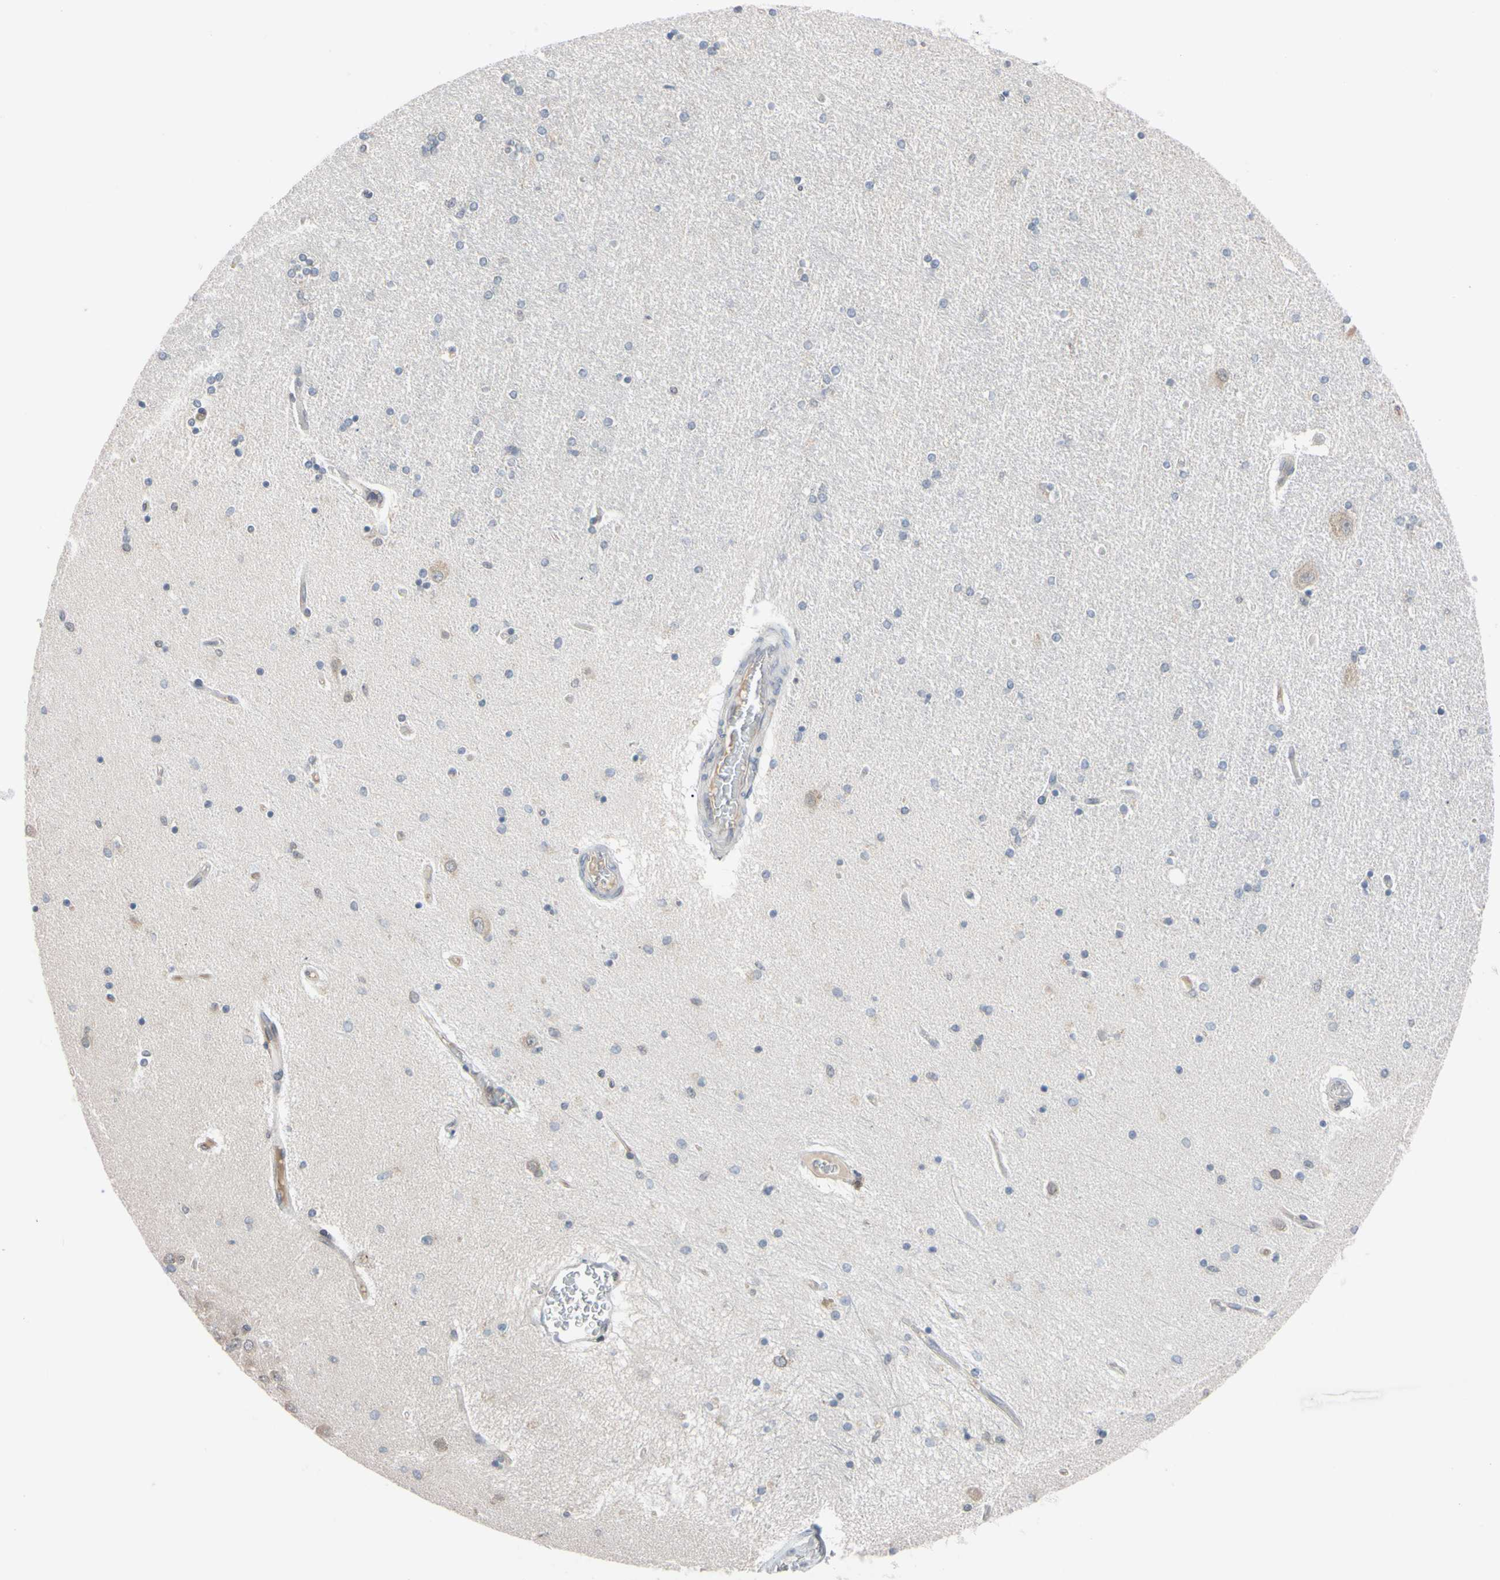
{"staining": {"intensity": "negative", "quantity": "none", "location": "none"}, "tissue": "hippocampus", "cell_type": "Glial cells", "image_type": "normal", "snomed": [{"axis": "morphology", "description": "Normal tissue, NOS"}, {"axis": "topography", "description": "Hippocampus"}], "caption": "DAB immunohistochemical staining of unremarkable human hippocampus shows no significant expression in glial cells. (Stains: DAB immunohistochemistry (IHC) with hematoxylin counter stain, Microscopy: brightfield microscopy at high magnification).", "gene": "UBE2I", "patient": {"sex": "female", "age": 54}}